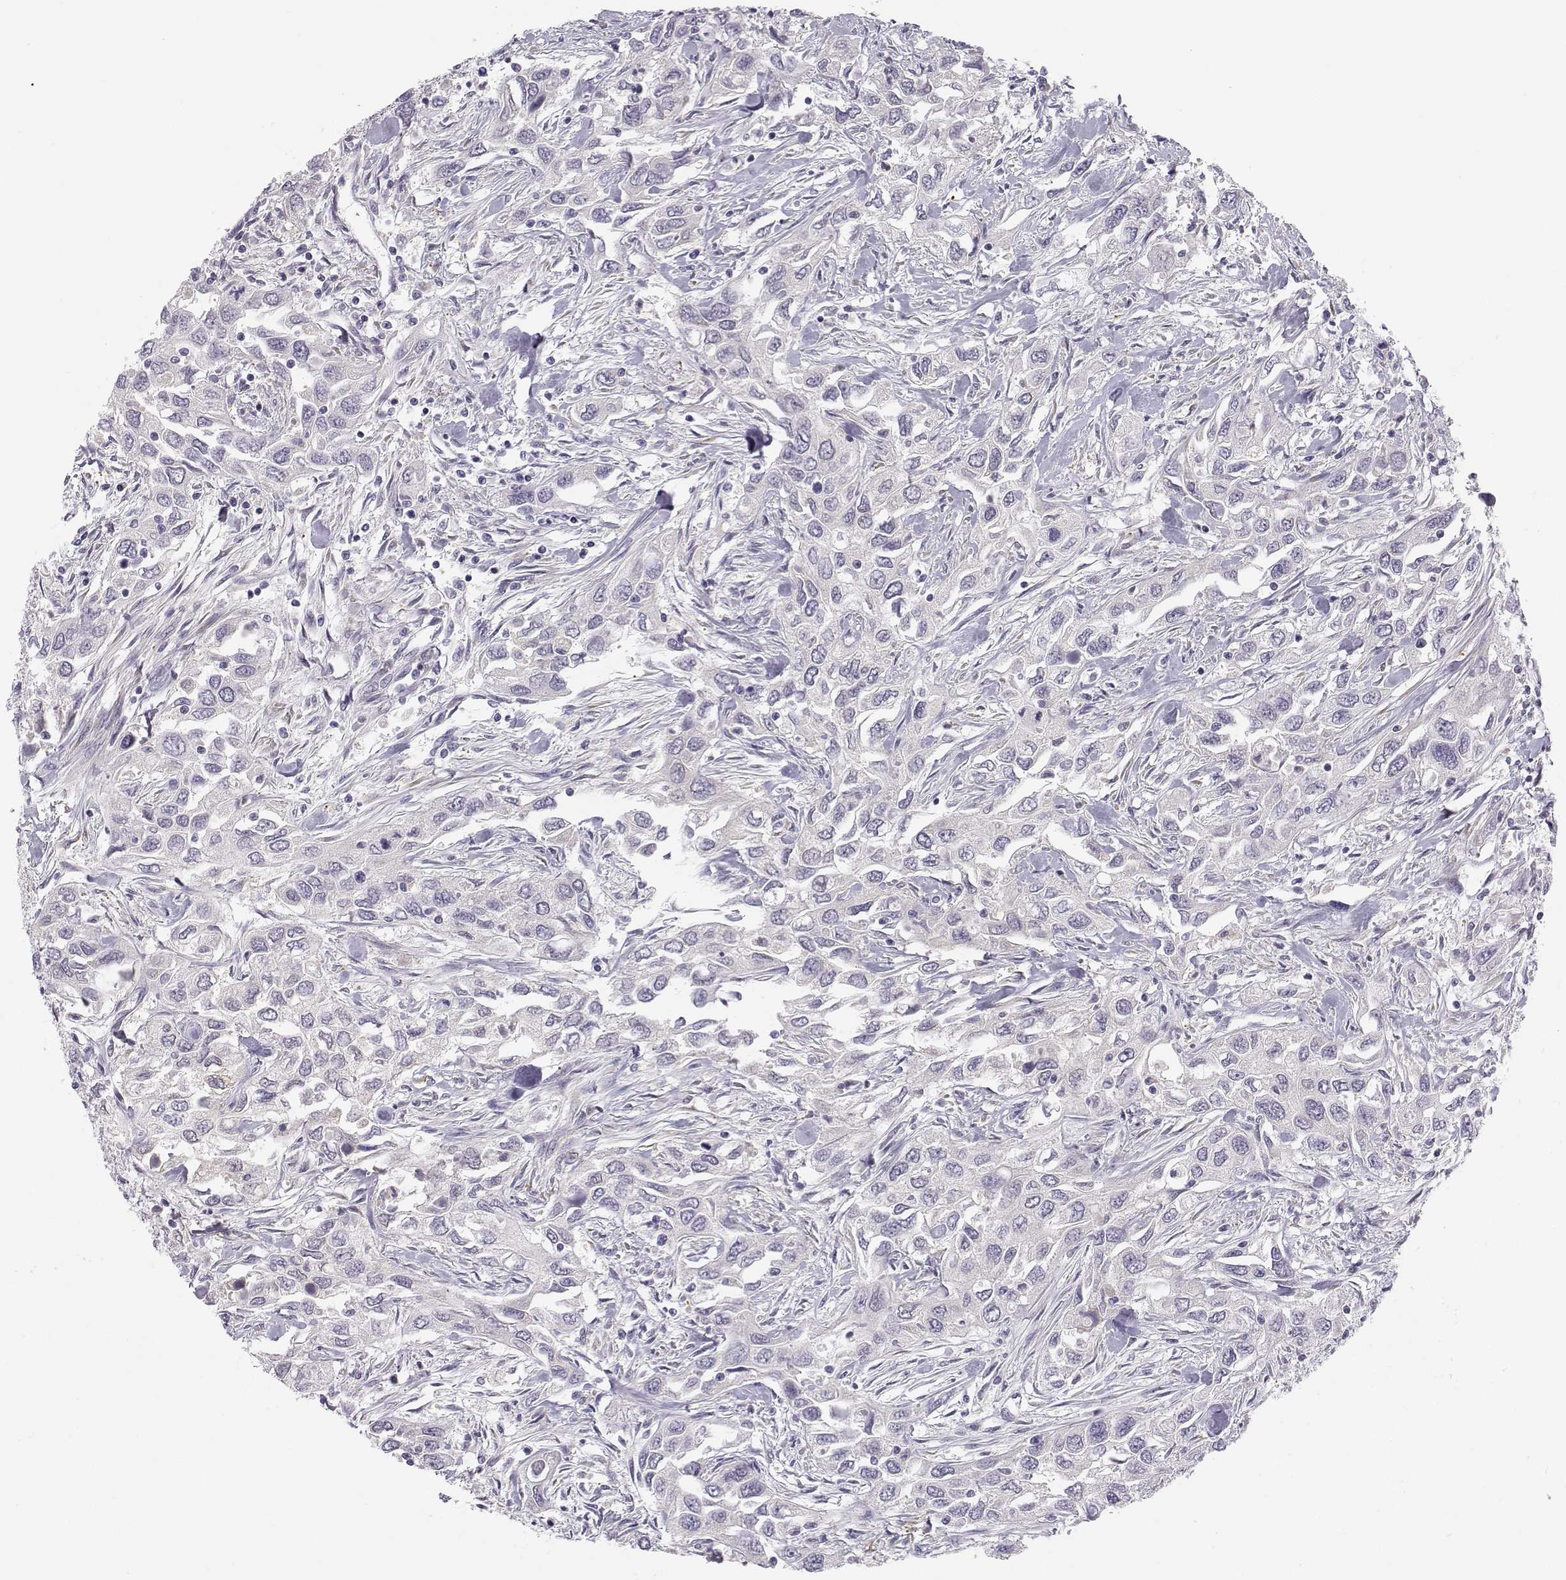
{"staining": {"intensity": "negative", "quantity": "none", "location": "none"}, "tissue": "urothelial cancer", "cell_type": "Tumor cells", "image_type": "cancer", "snomed": [{"axis": "morphology", "description": "Urothelial carcinoma, High grade"}, {"axis": "topography", "description": "Urinary bladder"}], "caption": "Immunohistochemistry (IHC) micrograph of neoplastic tissue: urothelial carcinoma (high-grade) stained with DAB (3,3'-diaminobenzidine) displays no significant protein positivity in tumor cells. (Stains: DAB (3,3'-diaminobenzidine) IHC with hematoxylin counter stain, Microscopy: brightfield microscopy at high magnification).", "gene": "ACSL6", "patient": {"sex": "male", "age": 76}}